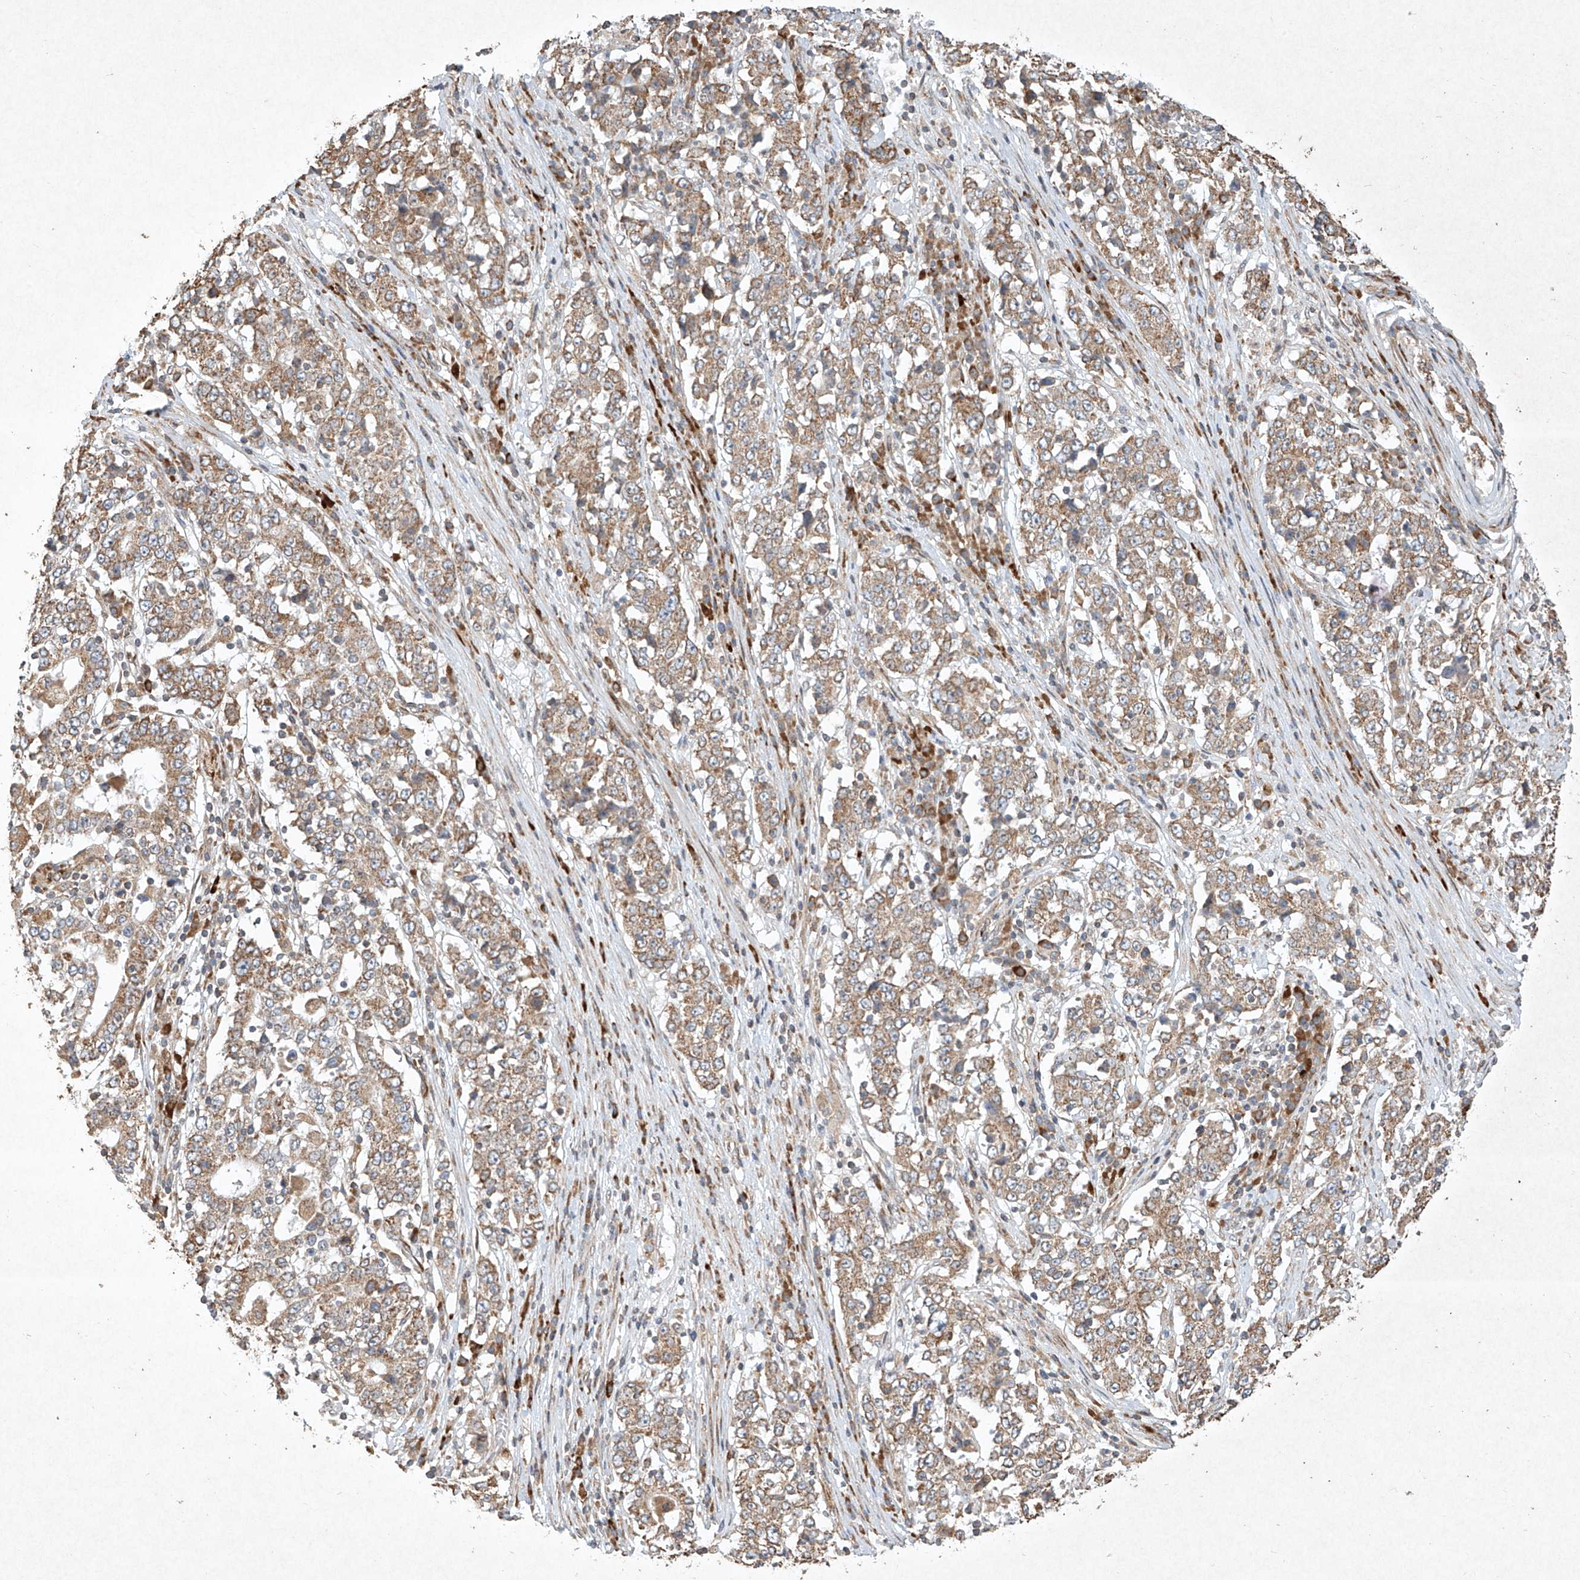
{"staining": {"intensity": "weak", "quantity": ">75%", "location": "cytoplasmic/membranous"}, "tissue": "stomach cancer", "cell_type": "Tumor cells", "image_type": "cancer", "snomed": [{"axis": "morphology", "description": "Adenocarcinoma, NOS"}, {"axis": "topography", "description": "Stomach"}], "caption": "Adenocarcinoma (stomach) was stained to show a protein in brown. There is low levels of weak cytoplasmic/membranous positivity in about >75% of tumor cells.", "gene": "SEMA3B", "patient": {"sex": "male", "age": 59}}